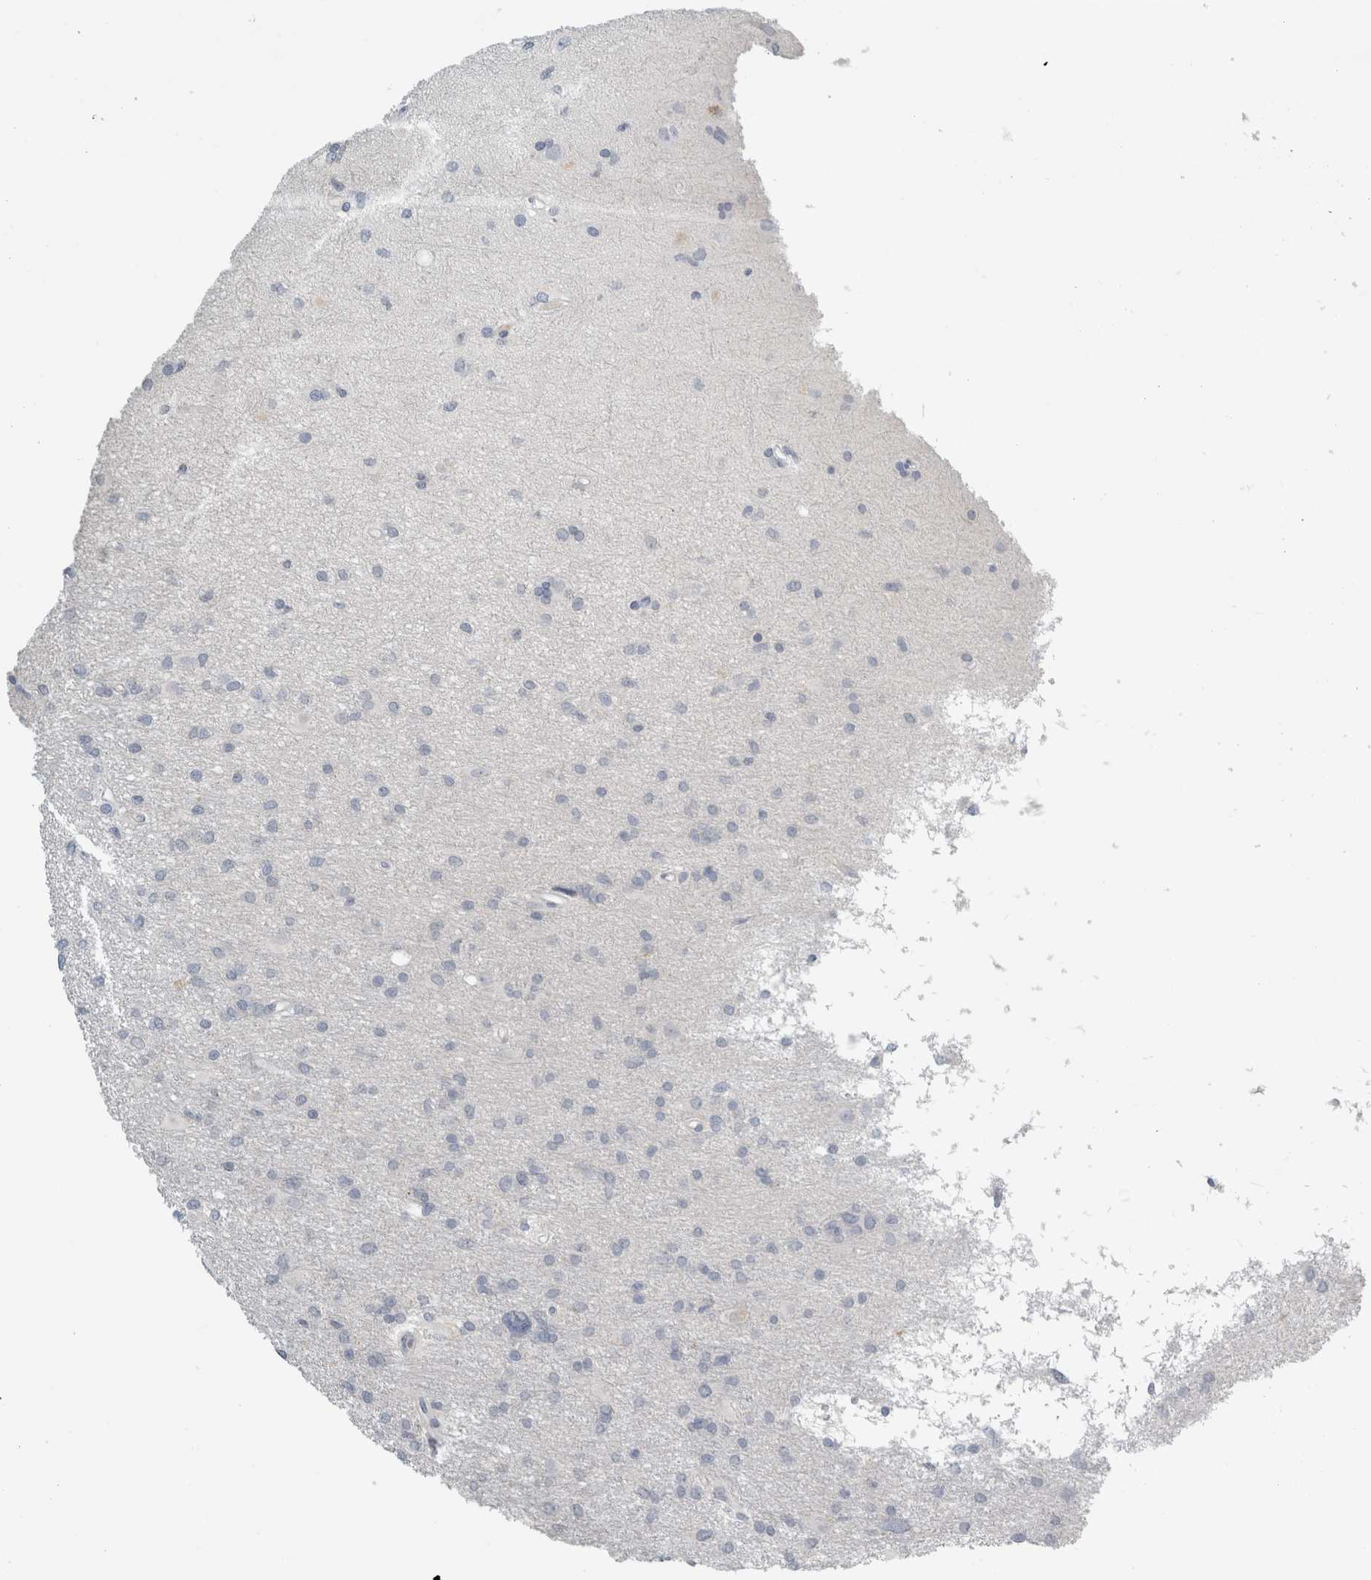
{"staining": {"intensity": "negative", "quantity": "none", "location": "none"}, "tissue": "glioma", "cell_type": "Tumor cells", "image_type": "cancer", "snomed": [{"axis": "morphology", "description": "Glioma, malignant, High grade"}, {"axis": "topography", "description": "Brain"}], "caption": "Immunohistochemistry micrograph of neoplastic tissue: human glioma stained with DAB demonstrates no significant protein positivity in tumor cells. Brightfield microscopy of immunohistochemistry (IHC) stained with DAB (brown) and hematoxylin (blue), captured at high magnification.", "gene": "TSPAN8", "patient": {"sex": "female", "age": 59}}